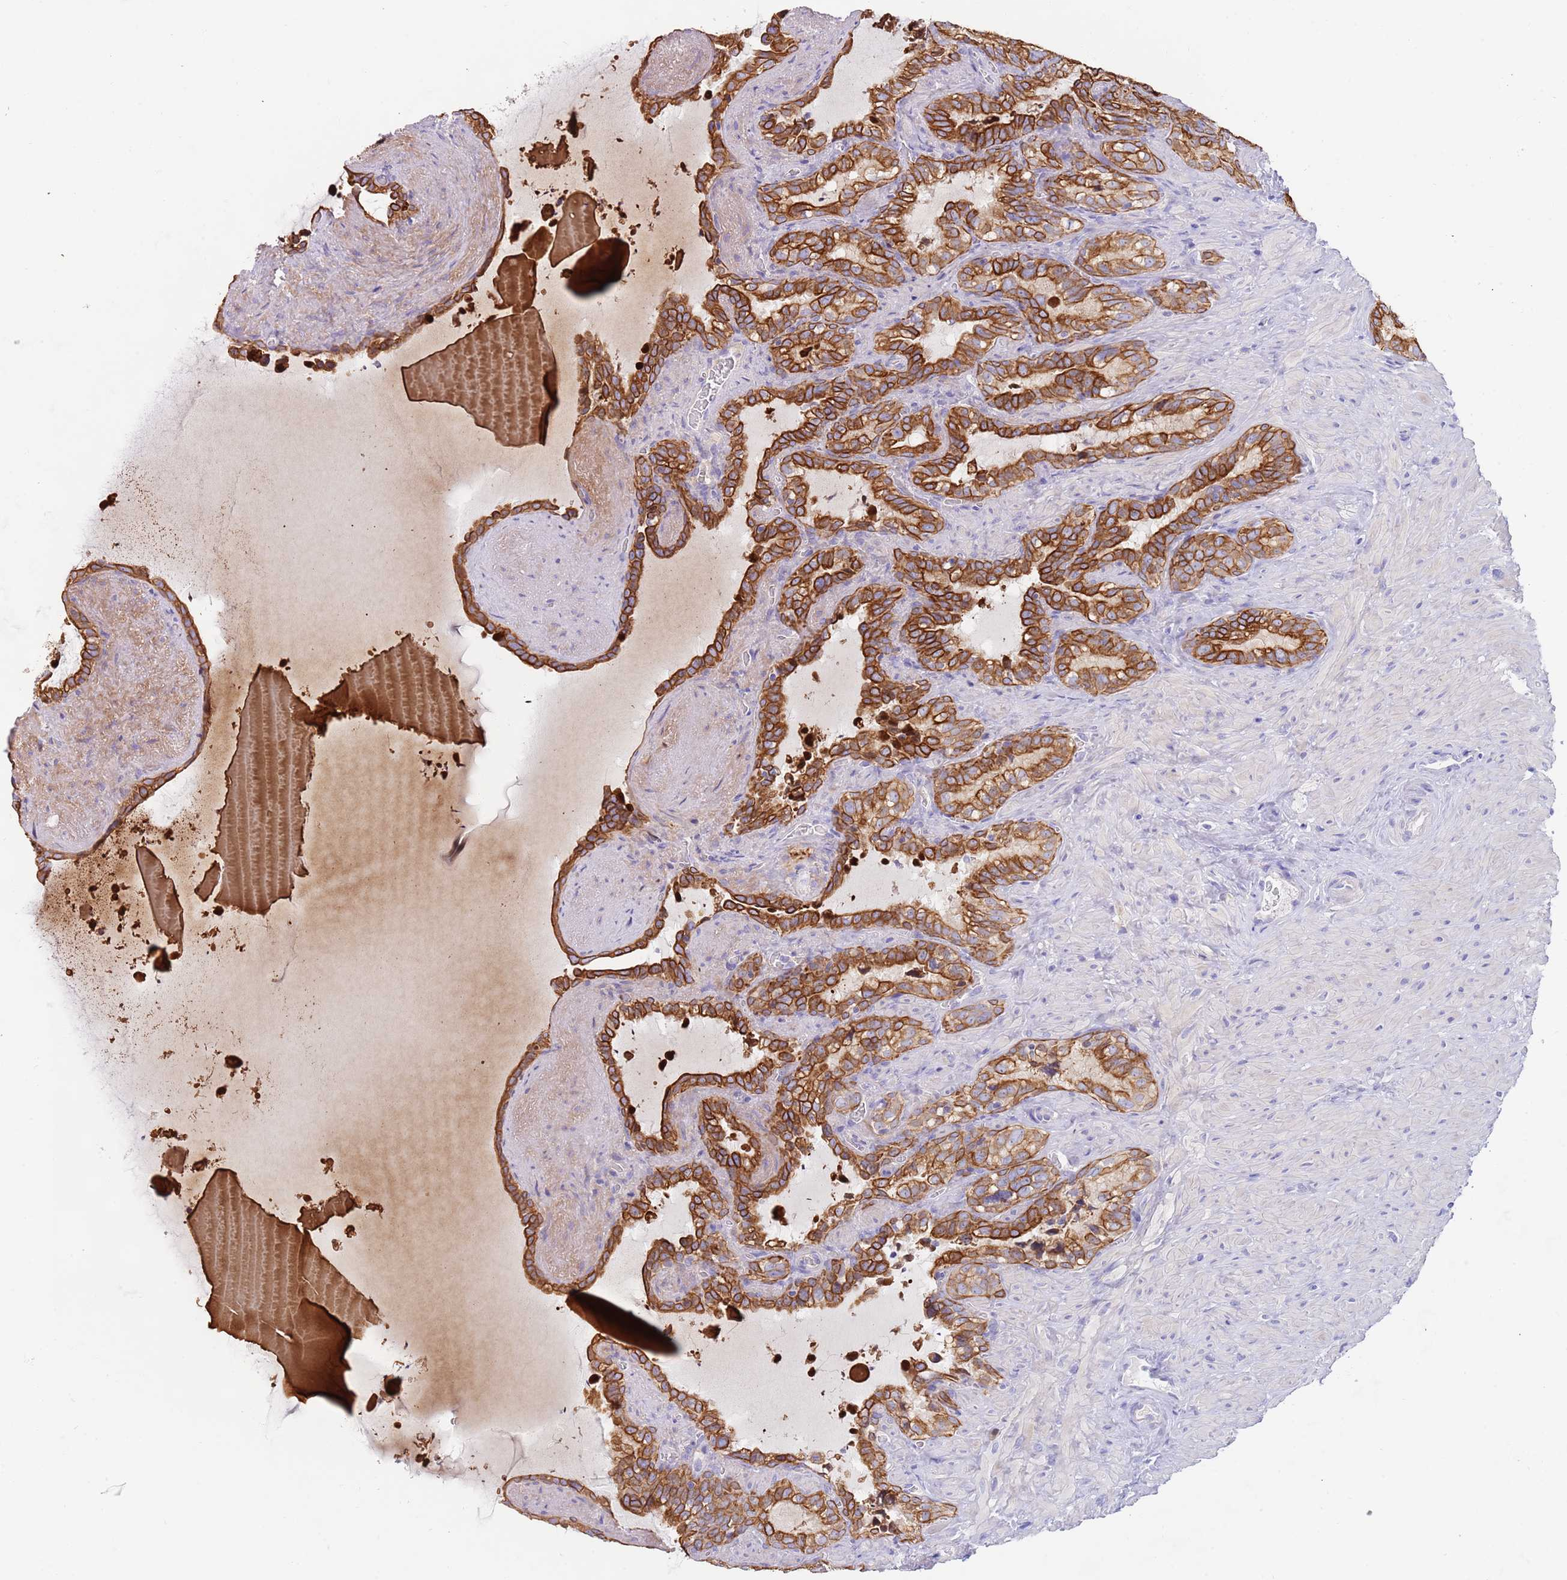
{"staining": {"intensity": "strong", "quantity": "25%-75%", "location": "cytoplasmic/membranous"}, "tissue": "seminal vesicle", "cell_type": "Glandular cells", "image_type": "normal", "snomed": [{"axis": "morphology", "description": "Normal tissue, NOS"}, {"axis": "topography", "description": "Prostate"}, {"axis": "topography", "description": "Seminal veicle"}], "caption": "Brown immunohistochemical staining in normal seminal vesicle shows strong cytoplasmic/membranous expression in about 25%-75% of glandular cells.", "gene": "CCDC149", "patient": {"sex": "male", "age": 58}}